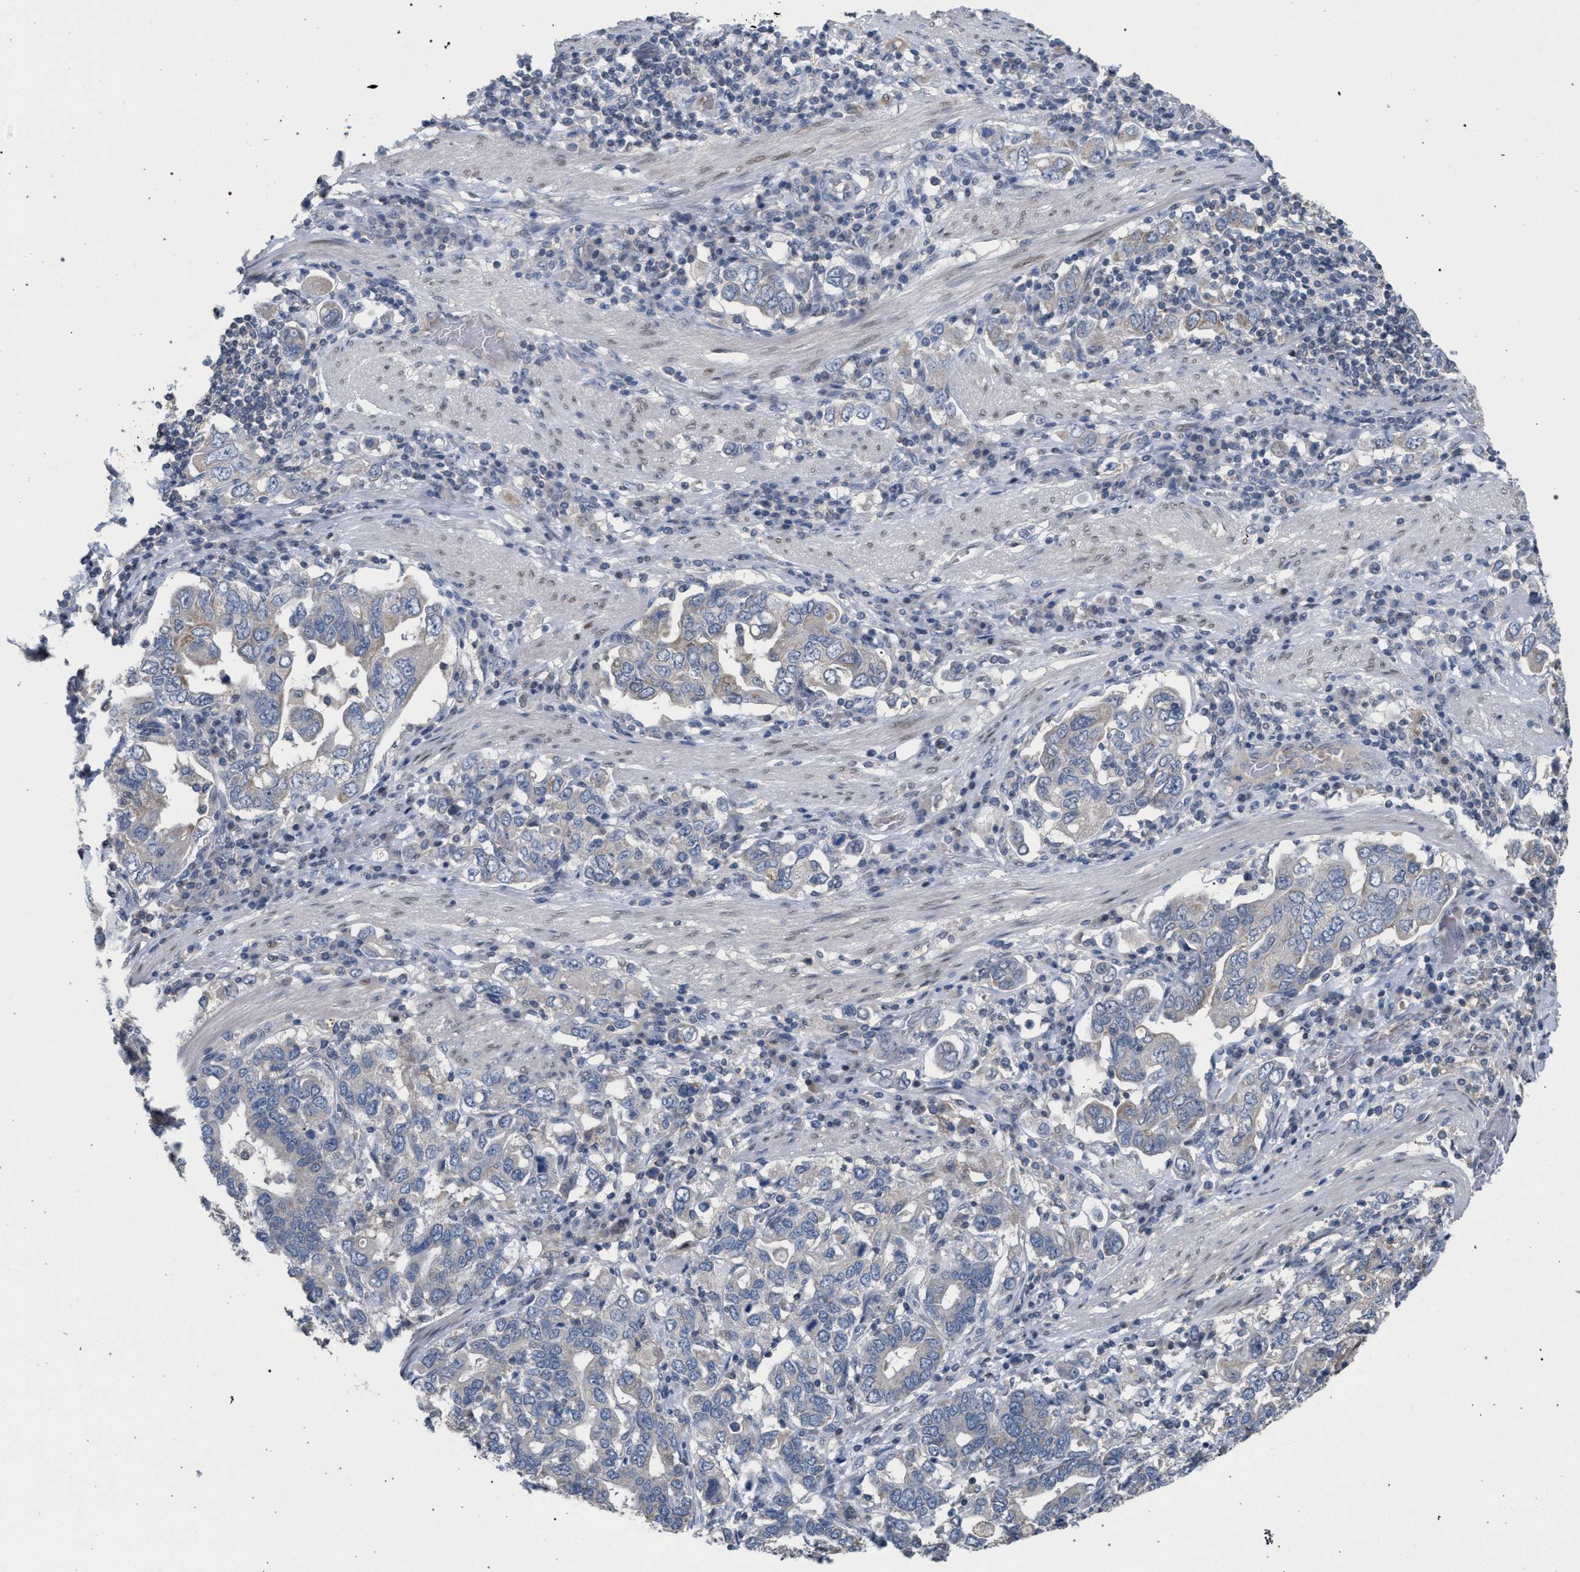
{"staining": {"intensity": "negative", "quantity": "none", "location": "none"}, "tissue": "stomach cancer", "cell_type": "Tumor cells", "image_type": "cancer", "snomed": [{"axis": "morphology", "description": "Adenocarcinoma, NOS"}, {"axis": "topography", "description": "Stomach, upper"}], "caption": "Immunohistochemistry image of human stomach adenocarcinoma stained for a protein (brown), which exhibits no staining in tumor cells.", "gene": "TECPR1", "patient": {"sex": "male", "age": 62}}